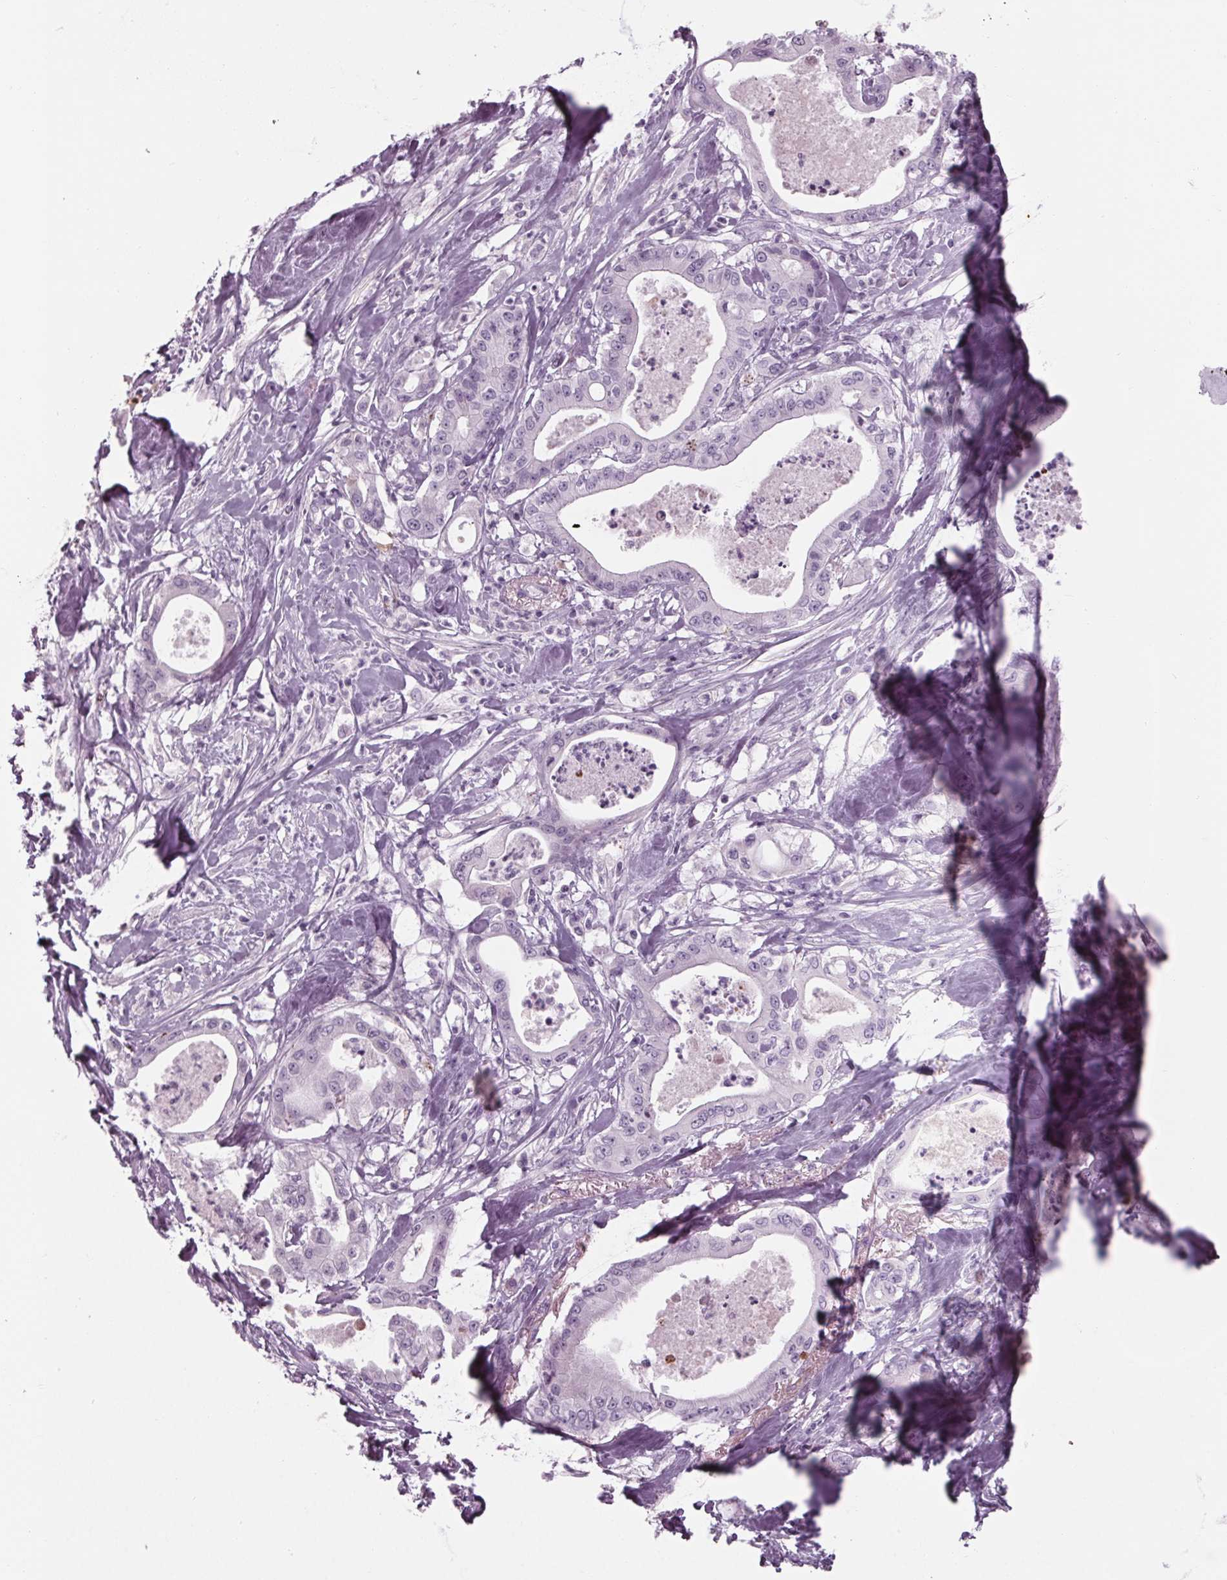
{"staining": {"intensity": "negative", "quantity": "none", "location": "none"}, "tissue": "pancreatic cancer", "cell_type": "Tumor cells", "image_type": "cancer", "snomed": [{"axis": "morphology", "description": "Adenocarcinoma, NOS"}, {"axis": "topography", "description": "Pancreas"}], "caption": "A micrograph of pancreatic cancer (adenocarcinoma) stained for a protein displays no brown staining in tumor cells. The staining was performed using DAB to visualize the protein expression in brown, while the nuclei were stained in blue with hematoxylin (Magnification: 20x).", "gene": "CYP3A43", "patient": {"sex": "male", "age": 71}}